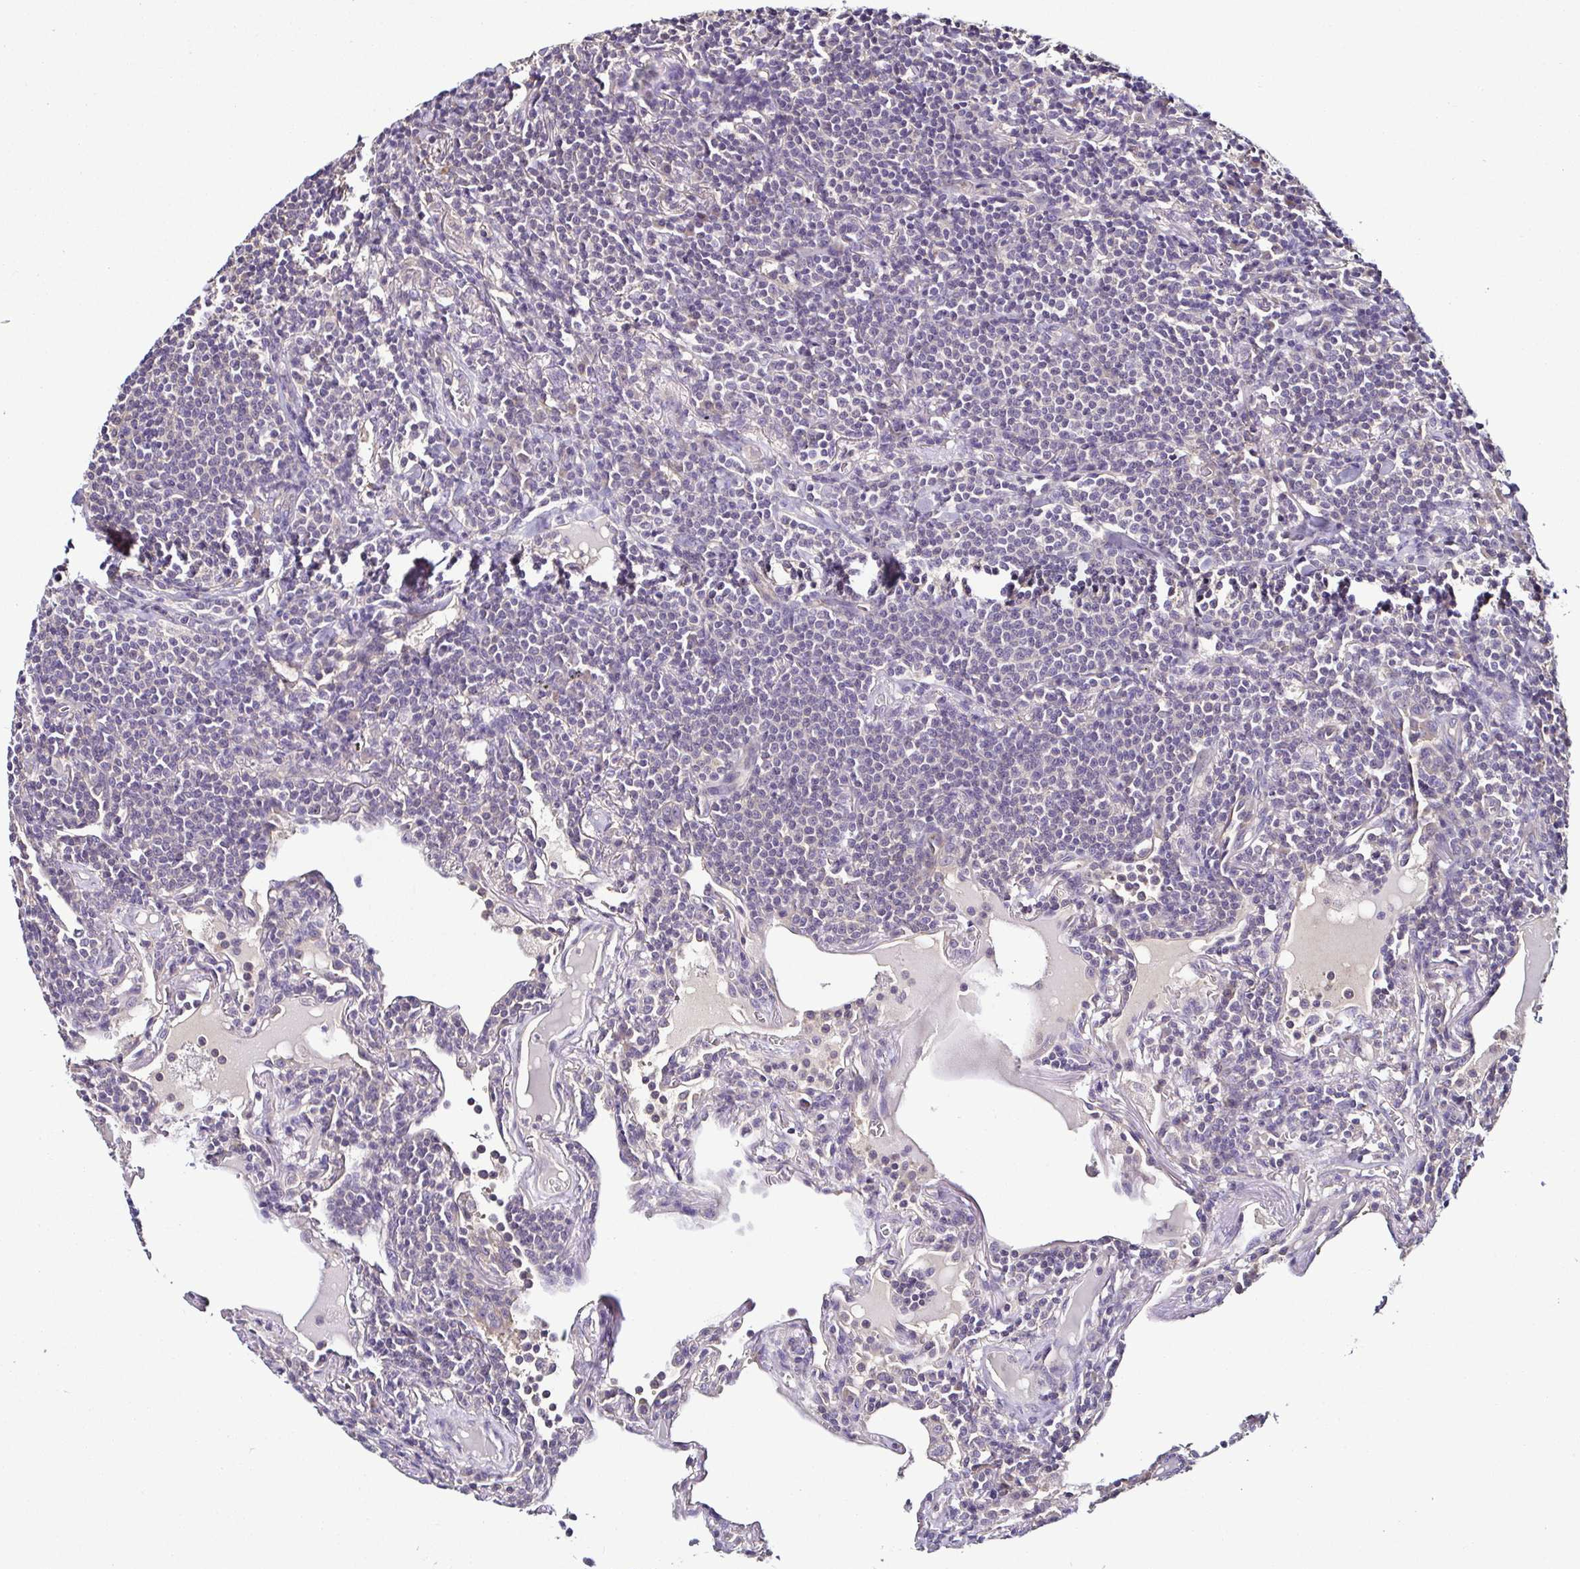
{"staining": {"intensity": "negative", "quantity": "none", "location": "none"}, "tissue": "lymphoma", "cell_type": "Tumor cells", "image_type": "cancer", "snomed": [{"axis": "morphology", "description": "Malignant lymphoma, non-Hodgkin's type, Low grade"}, {"axis": "topography", "description": "Lung"}], "caption": "Histopathology image shows no protein positivity in tumor cells of lymphoma tissue.", "gene": "LMOD2", "patient": {"sex": "female", "age": 71}}